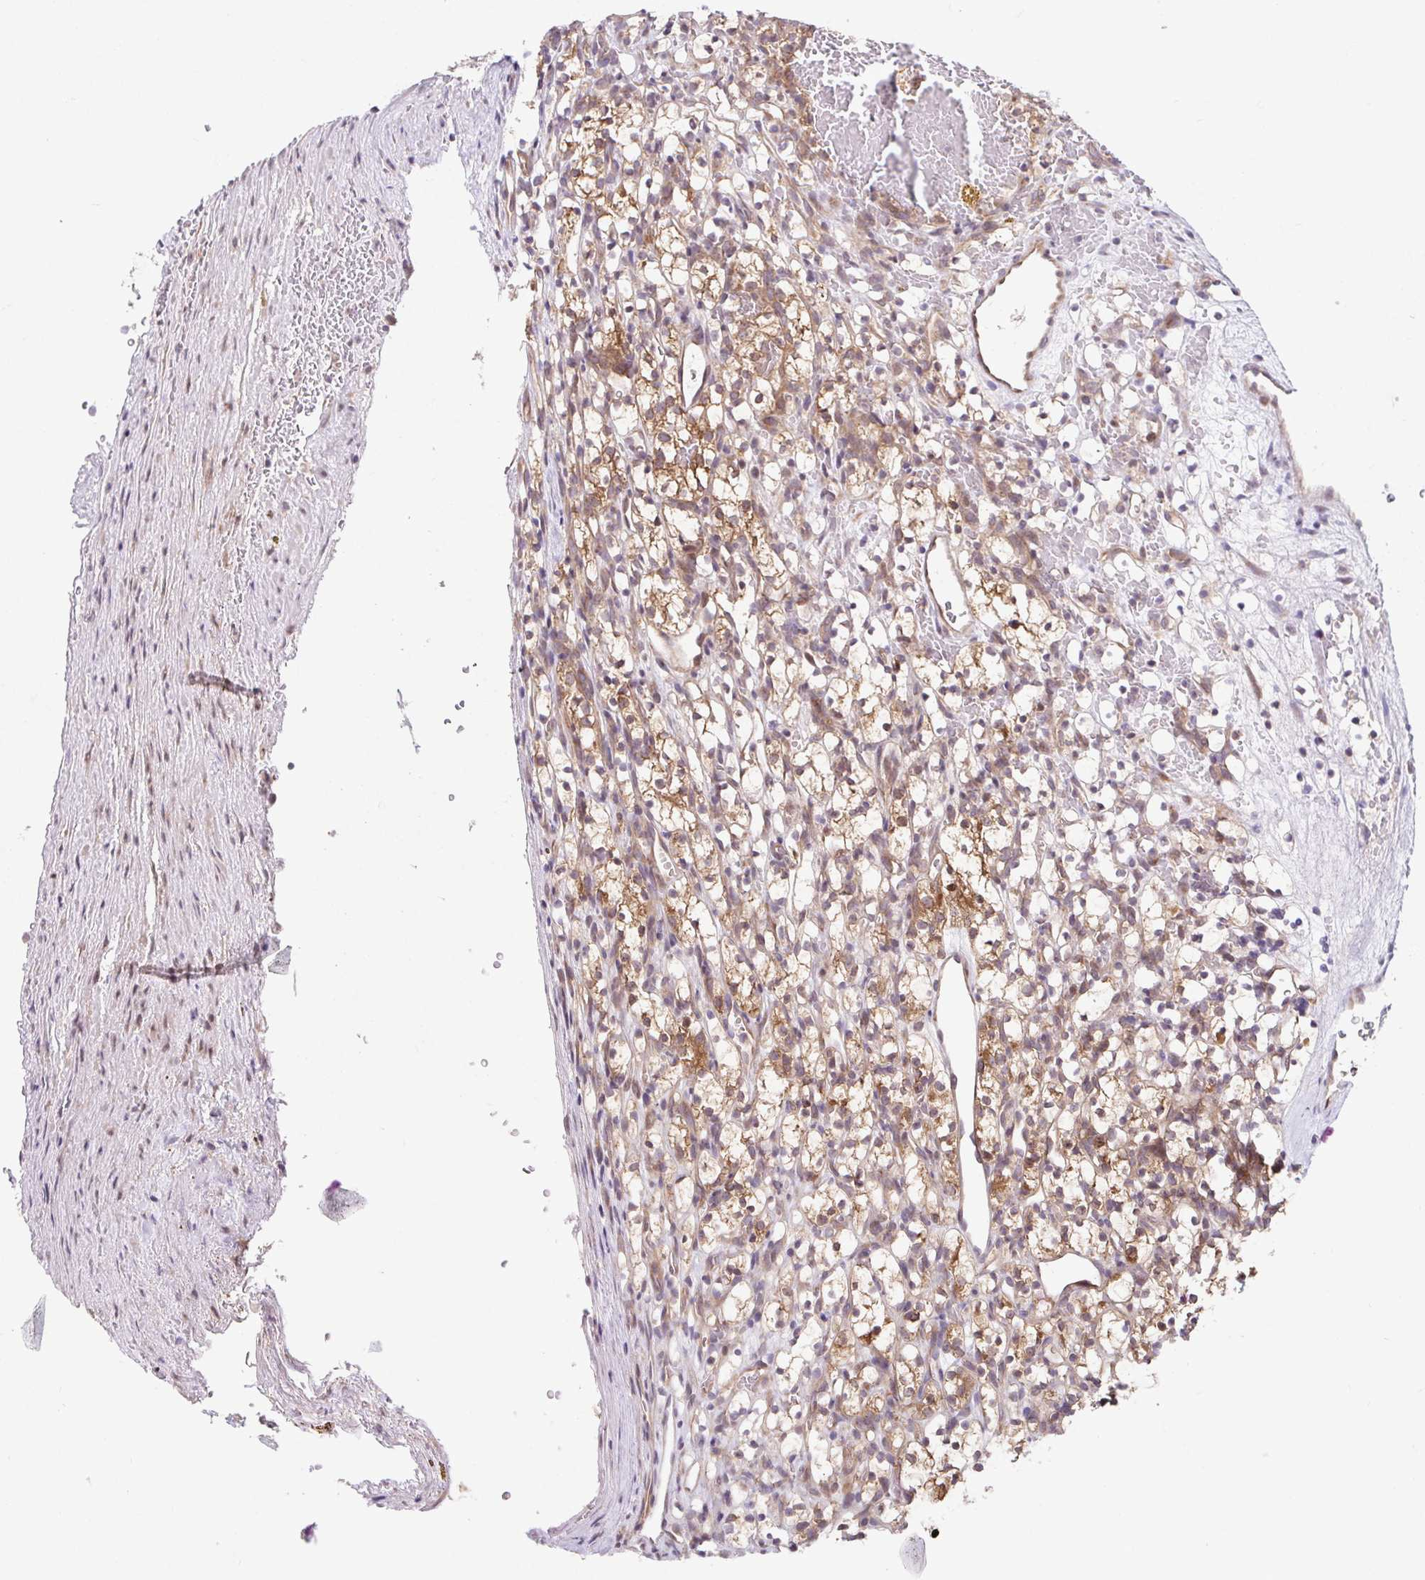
{"staining": {"intensity": "moderate", "quantity": ">75%", "location": "cytoplasmic/membranous"}, "tissue": "renal cancer", "cell_type": "Tumor cells", "image_type": "cancer", "snomed": [{"axis": "morphology", "description": "Adenocarcinoma, NOS"}, {"axis": "topography", "description": "Kidney"}], "caption": "Renal adenocarcinoma stained with a protein marker shows moderate staining in tumor cells.", "gene": "HFE", "patient": {"sex": "female", "age": 69}}